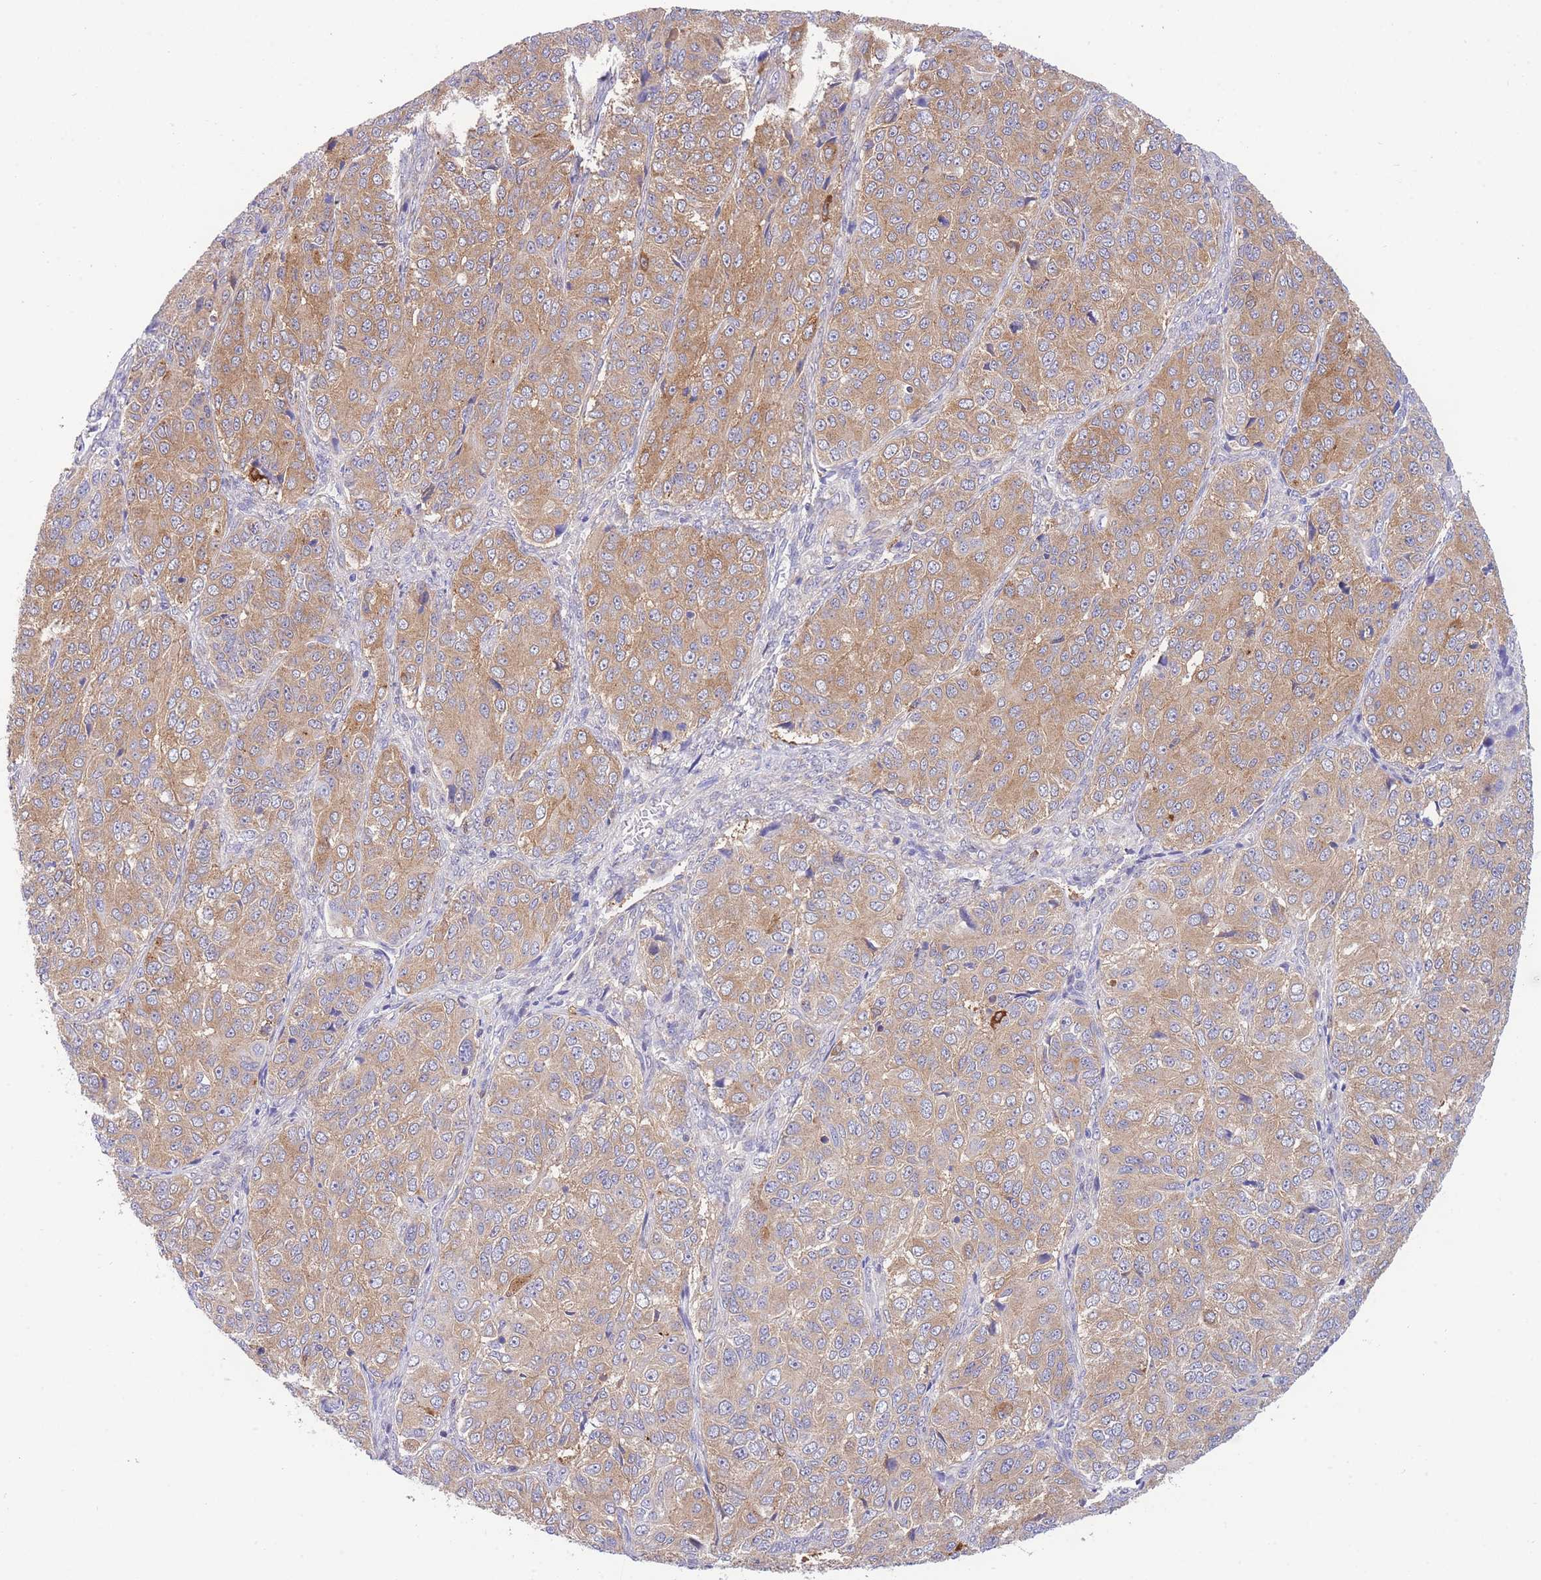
{"staining": {"intensity": "moderate", "quantity": ">75%", "location": "cytoplasmic/membranous"}, "tissue": "ovarian cancer", "cell_type": "Tumor cells", "image_type": "cancer", "snomed": [{"axis": "morphology", "description": "Carcinoma, endometroid"}, {"axis": "topography", "description": "Ovary"}], "caption": "IHC histopathology image of neoplastic tissue: human ovarian endometroid carcinoma stained using immunohistochemistry shows medium levels of moderate protein expression localized specifically in the cytoplasmic/membranous of tumor cells, appearing as a cytoplasmic/membranous brown color.", "gene": "NAMPT", "patient": {"sex": "female", "age": 51}}